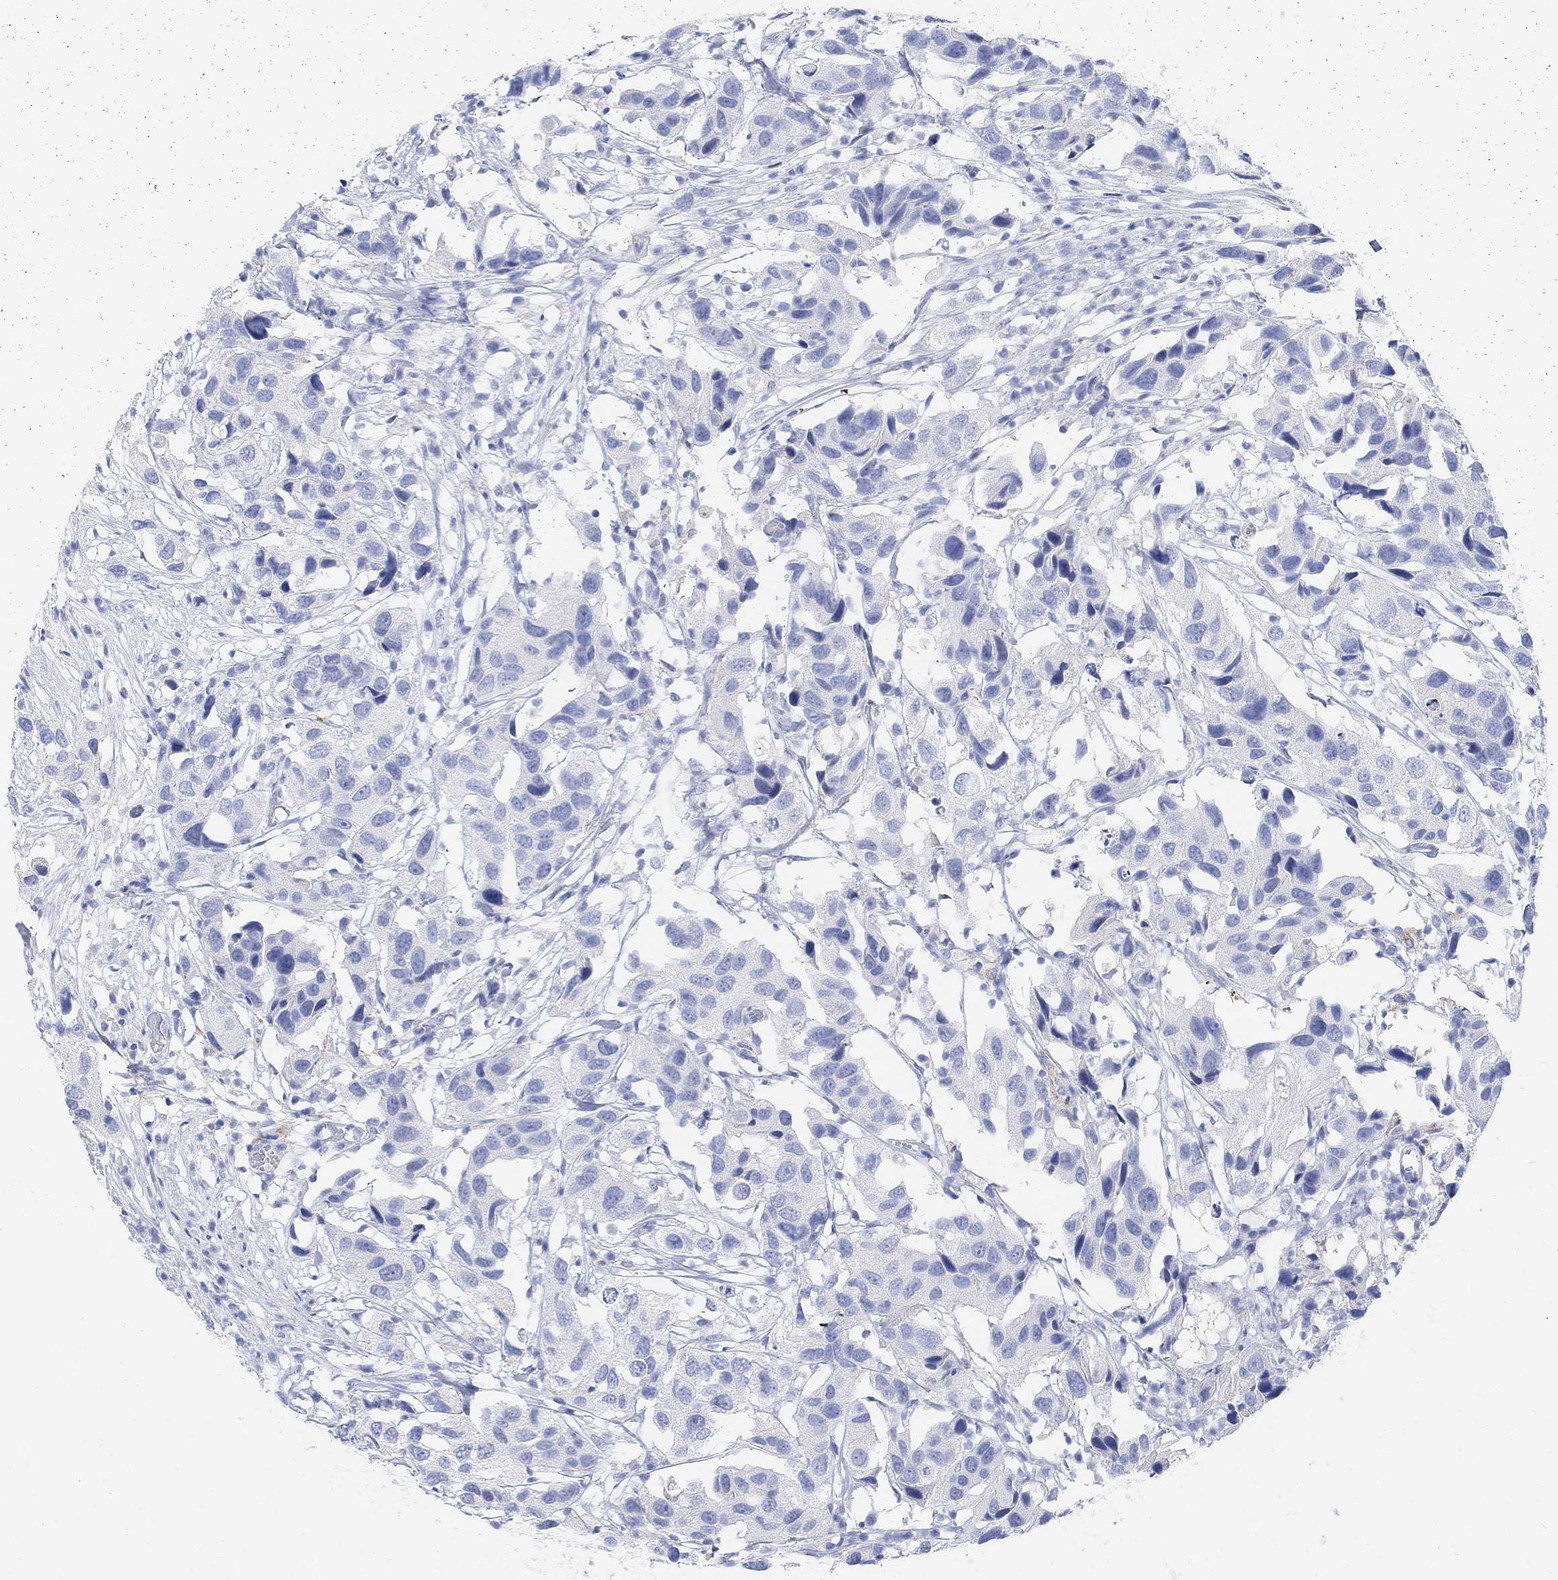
{"staining": {"intensity": "negative", "quantity": "none", "location": "none"}, "tissue": "urothelial cancer", "cell_type": "Tumor cells", "image_type": "cancer", "snomed": [{"axis": "morphology", "description": "Urothelial carcinoma, High grade"}, {"axis": "topography", "description": "Urinary bladder"}], "caption": "The histopathology image exhibits no staining of tumor cells in urothelial cancer. (Immunohistochemistry, brightfield microscopy, high magnification).", "gene": "RETNLB", "patient": {"sex": "male", "age": 79}}